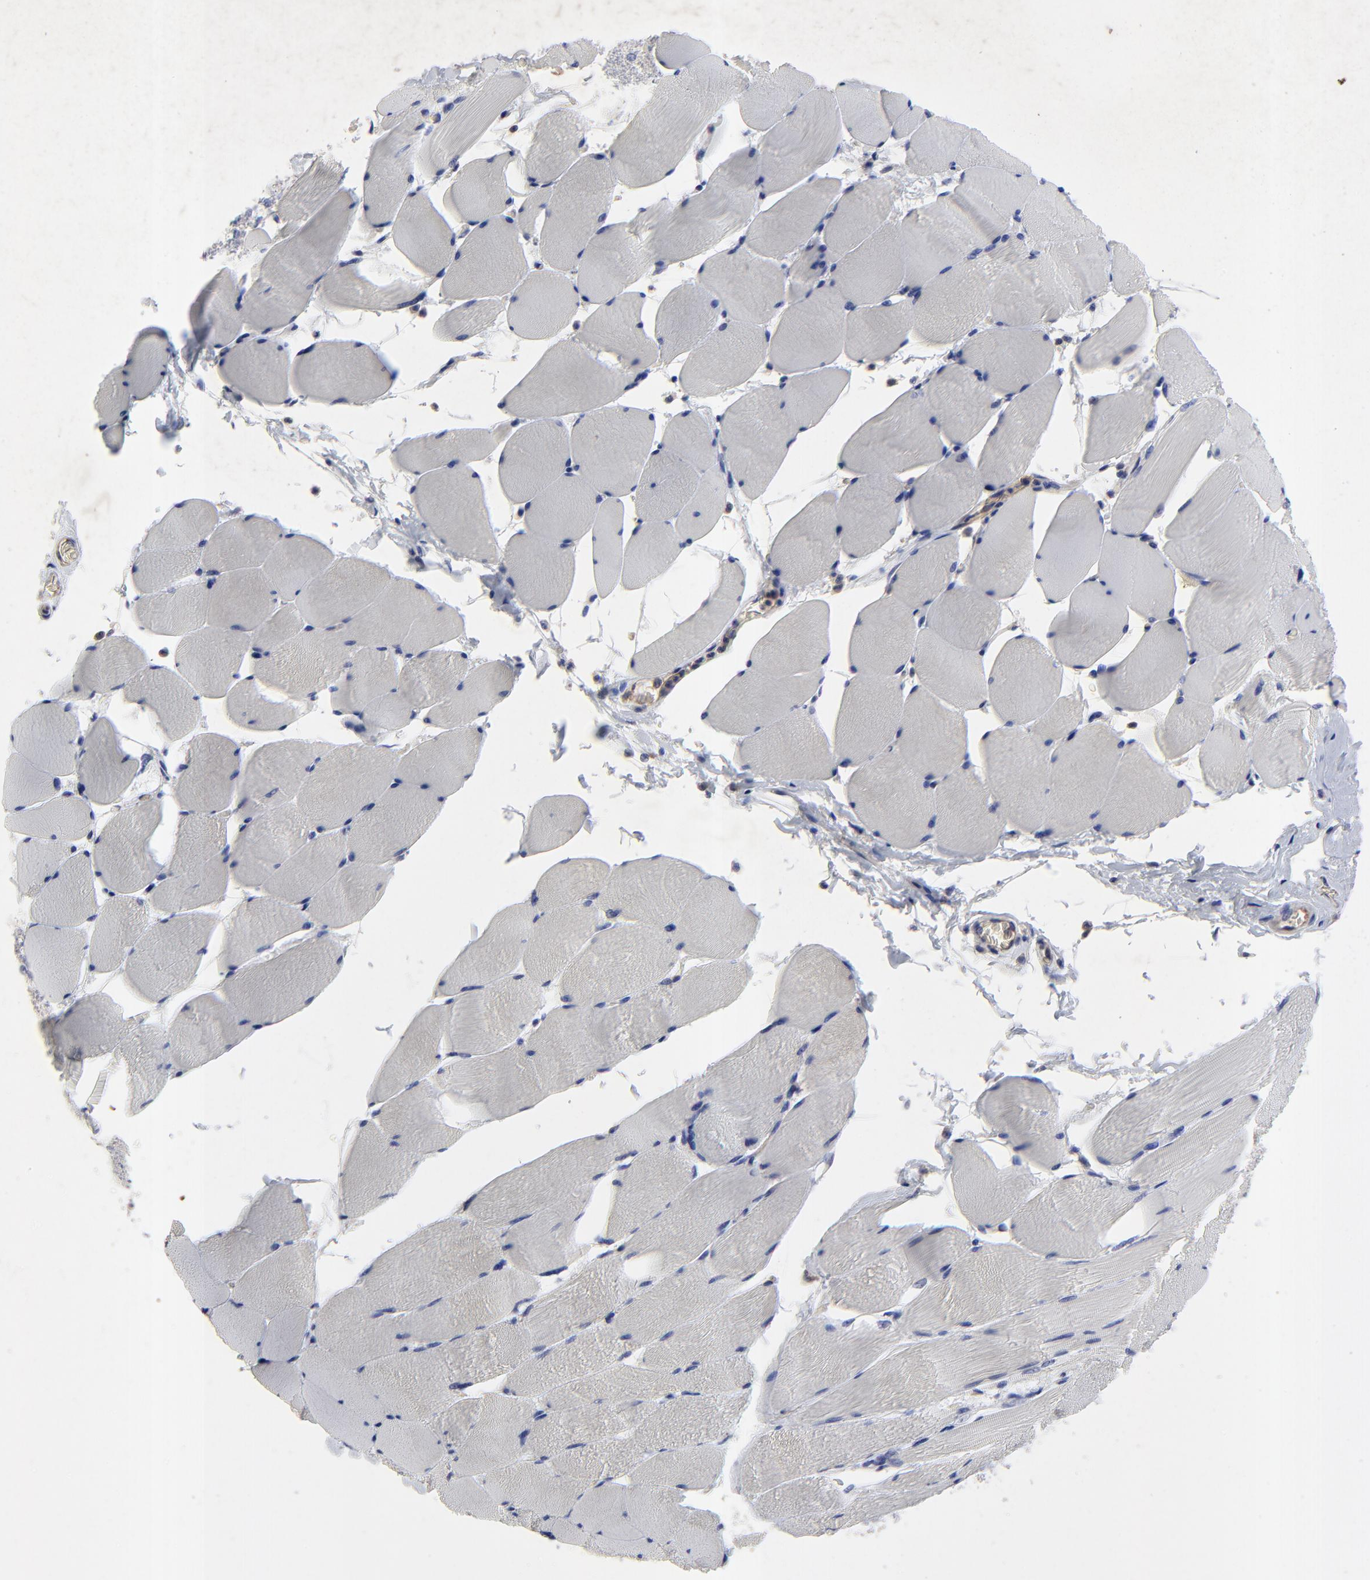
{"staining": {"intensity": "negative", "quantity": "none", "location": "none"}, "tissue": "skeletal muscle", "cell_type": "Myocytes", "image_type": "normal", "snomed": [{"axis": "morphology", "description": "Normal tissue, NOS"}, {"axis": "topography", "description": "Skeletal muscle"}], "caption": "Micrograph shows no protein staining in myocytes of unremarkable skeletal muscle. Brightfield microscopy of immunohistochemistry (IHC) stained with DAB (brown) and hematoxylin (blue), captured at high magnification.", "gene": "SULF2", "patient": {"sex": "male", "age": 62}}